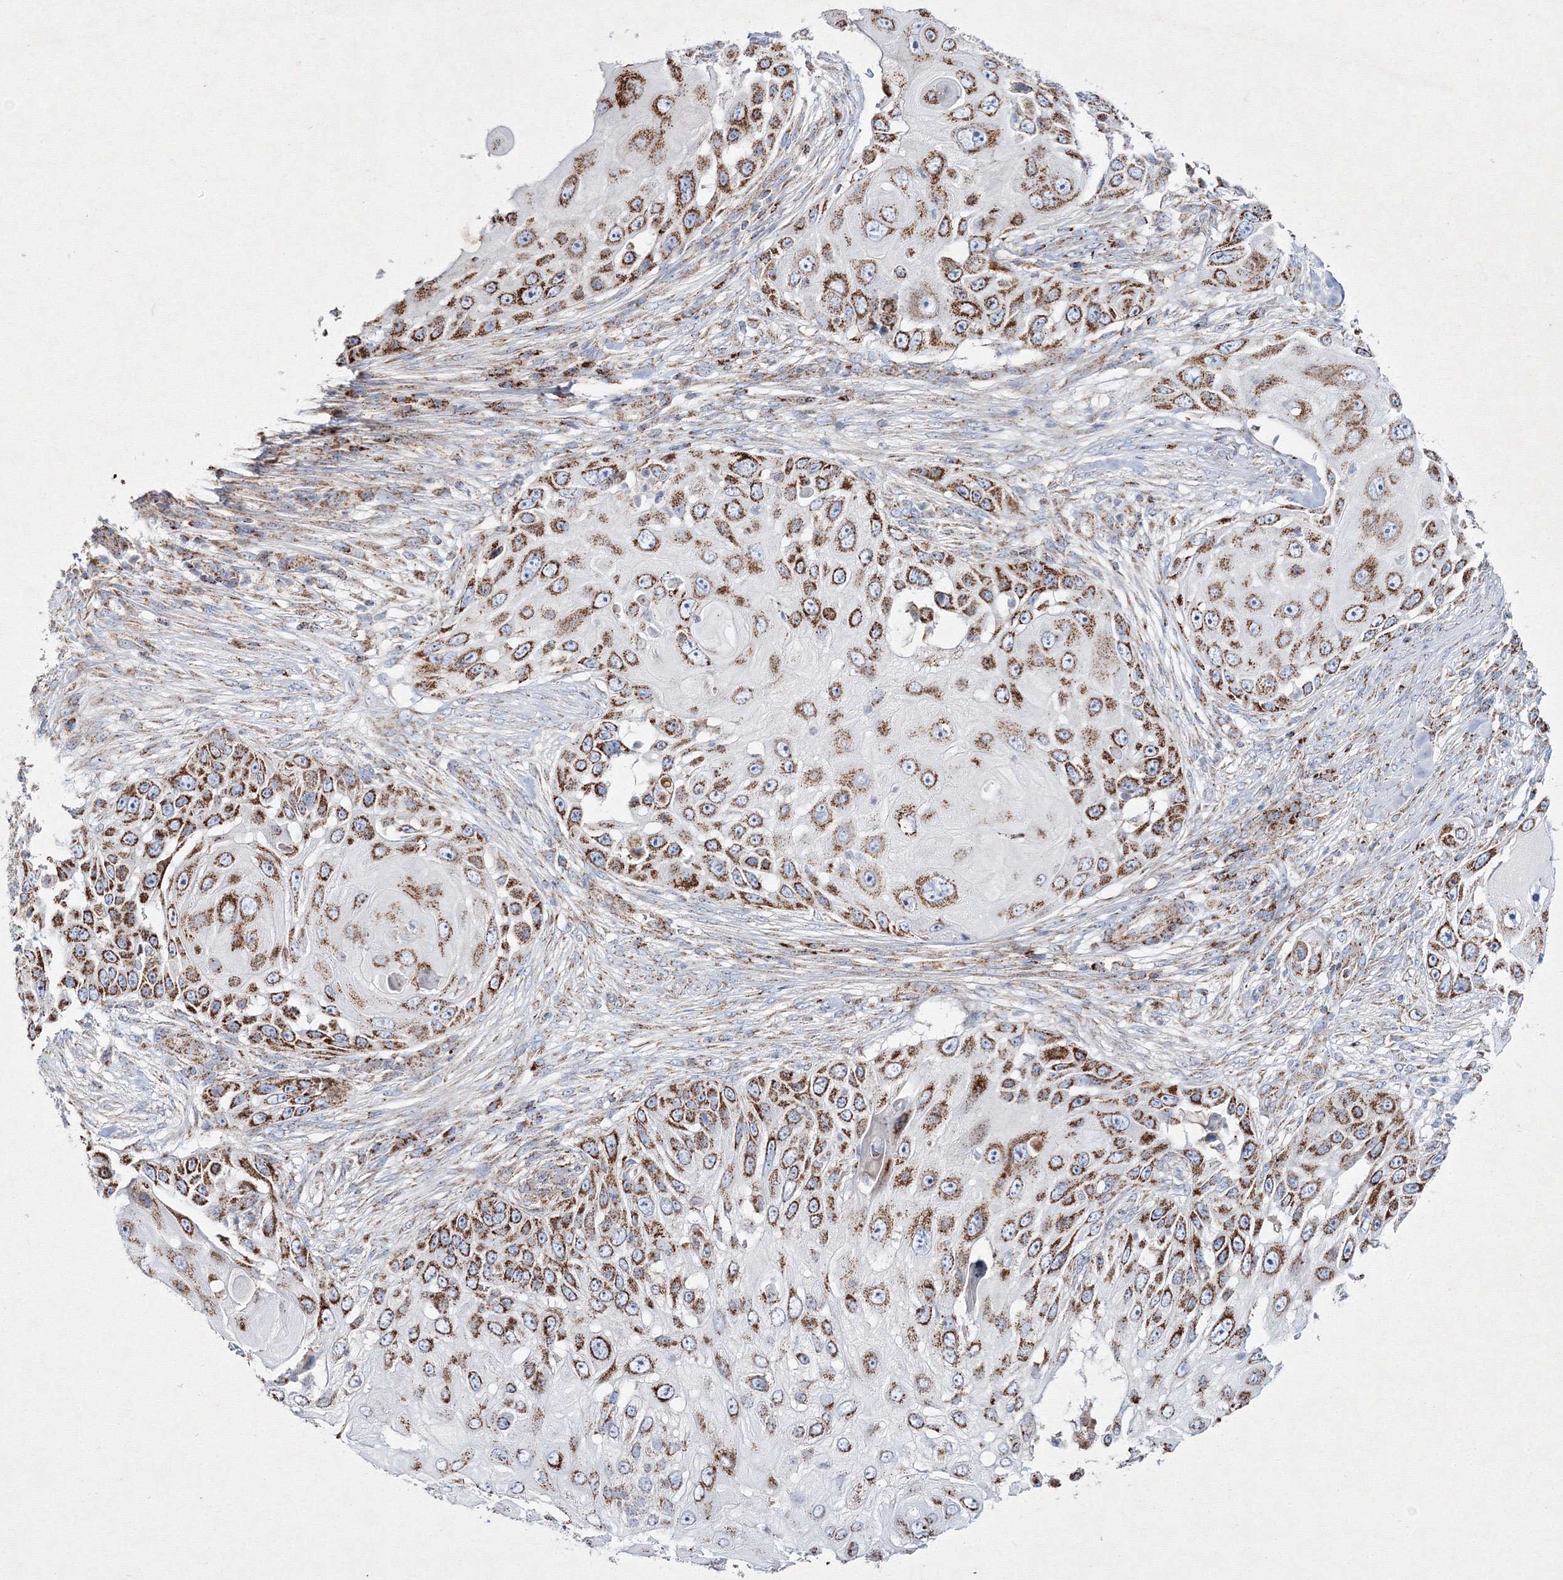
{"staining": {"intensity": "moderate", "quantity": ">75%", "location": "cytoplasmic/membranous"}, "tissue": "skin cancer", "cell_type": "Tumor cells", "image_type": "cancer", "snomed": [{"axis": "morphology", "description": "Squamous cell carcinoma, NOS"}, {"axis": "topography", "description": "Skin"}], "caption": "Approximately >75% of tumor cells in skin squamous cell carcinoma show moderate cytoplasmic/membranous protein expression as visualized by brown immunohistochemical staining.", "gene": "IGSF9", "patient": {"sex": "female", "age": 44}}